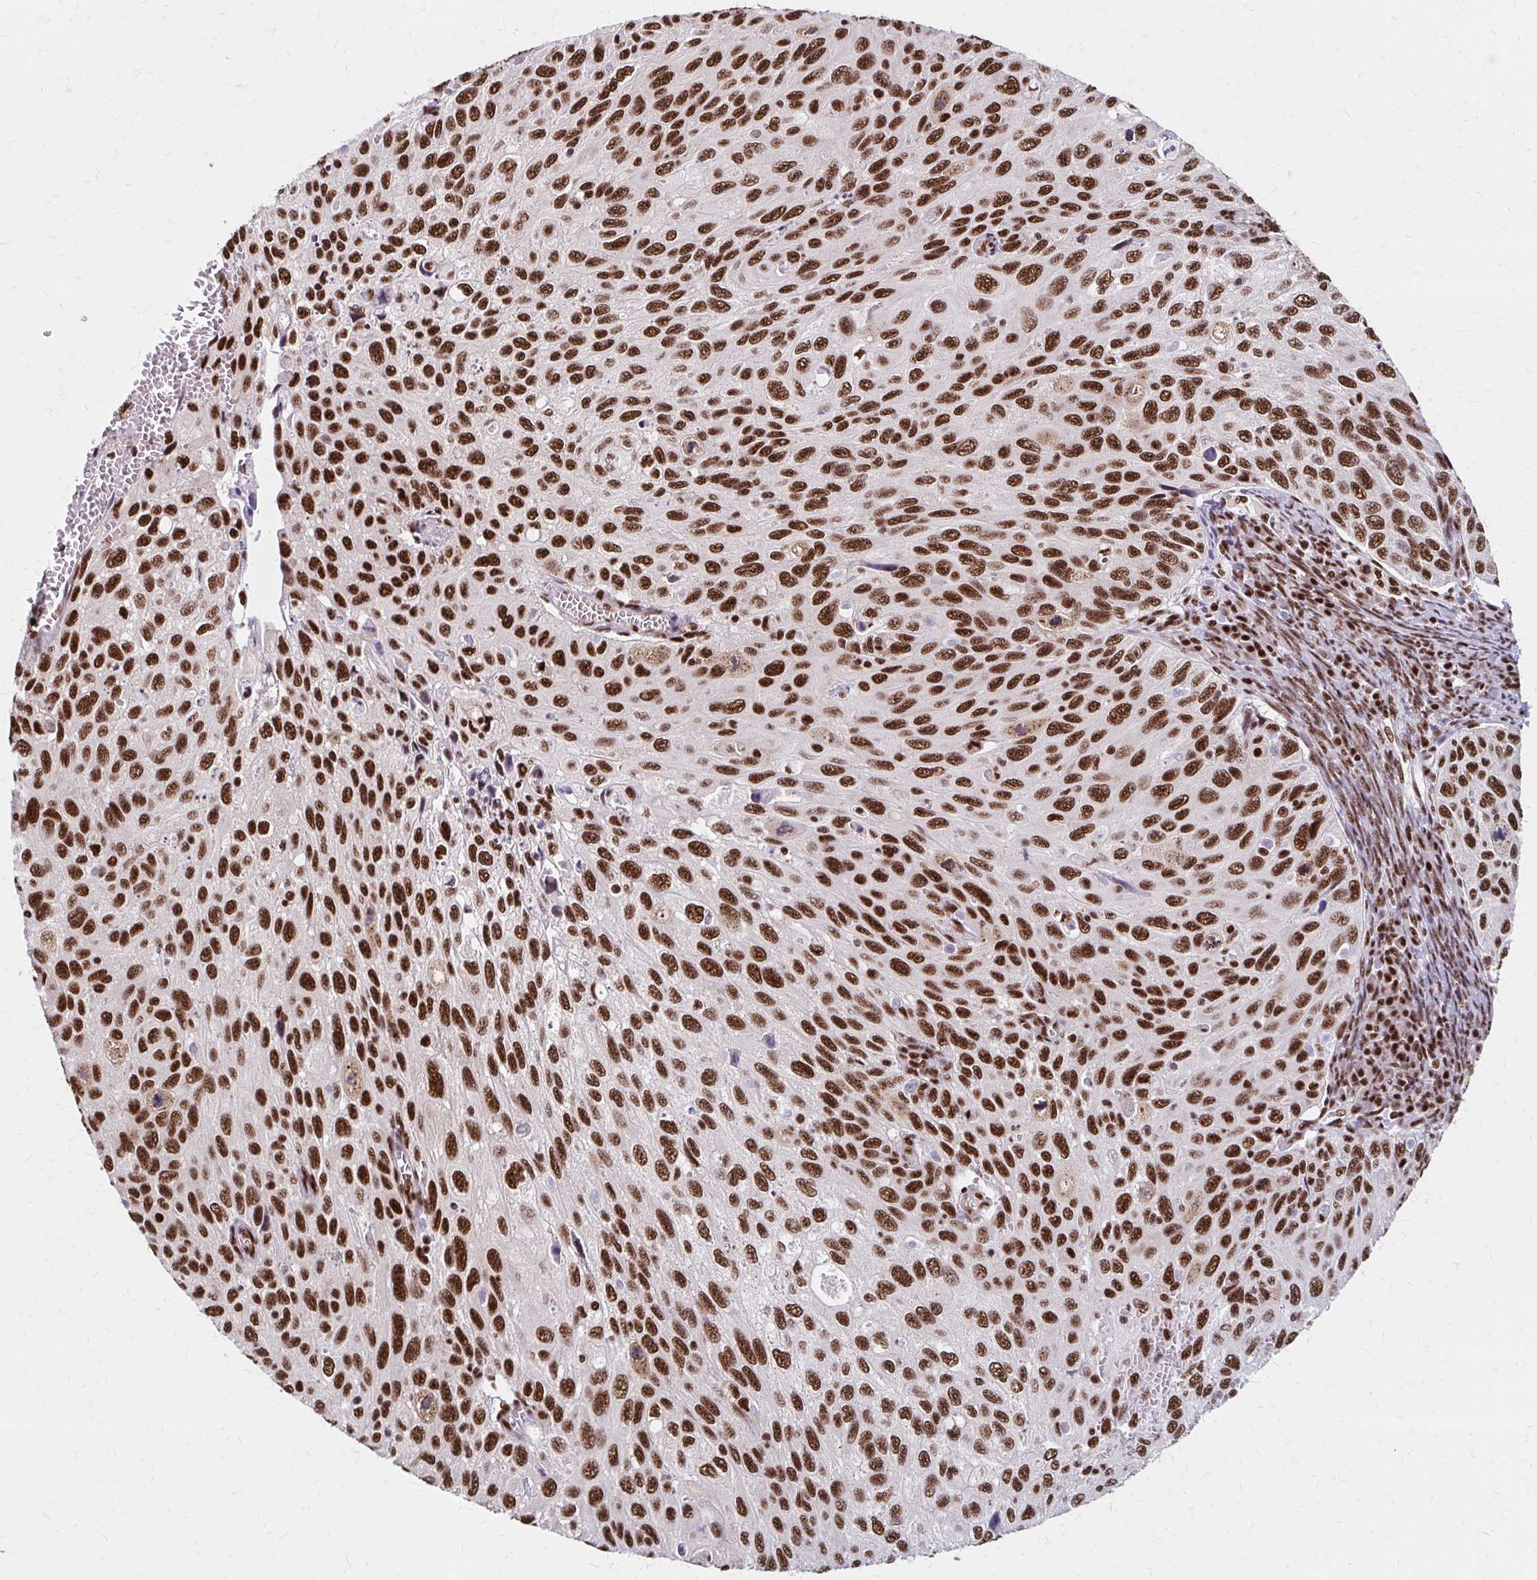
{"staining": {"intensity": "strong", "quantity": ">75%", "location": "nuclear"}, "tissue": "cervical cancer", "cell_type": "Tumor cells", "image_type": "cancer", "snomed": [{"axis": "morphology", "description": "Squamous cell carcinoma, NOS"}, {"axis": "topography", "description": "Cervix"}], "caption": "Strong nuclear staining for a protein is identified in about >75% of tumor cells of squamous cell carcinoma (cervical) using immunohistochemistry.", "gene": "CNKSR3", "patient": {"sex": "female", "age": 70}}